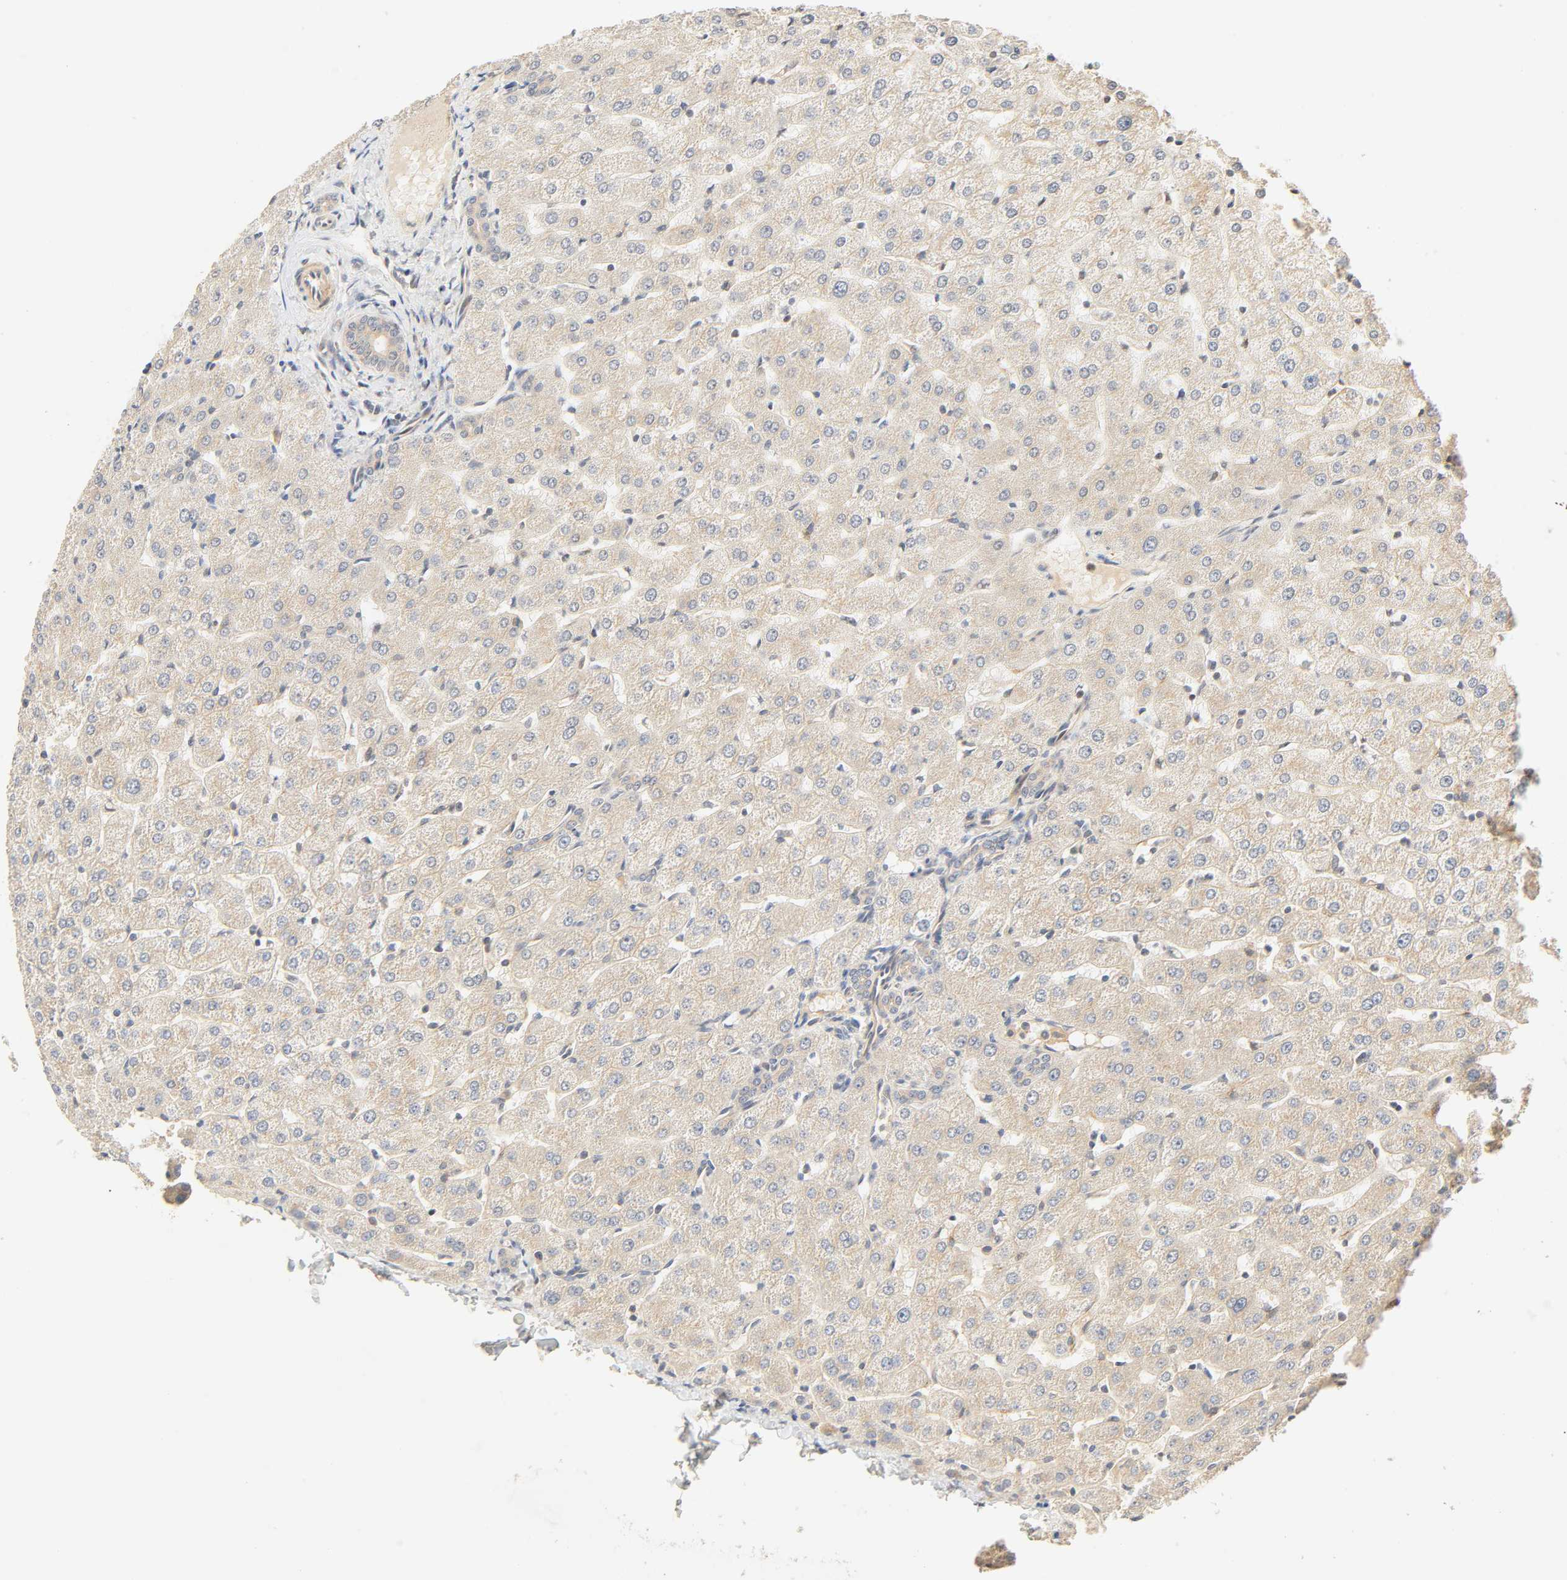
{"staining": {"intensity": "weak", "quantity": "25%-75%", "location": "cytoplasmic/membranous"}, "tissue": "liver", "cell_type": "Cholangiocytes", "image_type": "normal", "snomed": [{"axis": "morphology", "description": "Normal tissue, NOS"}, {"axis": "morphology", "description": "Fibrosis, NOS"}, {"axis": "topography", "description": "Liver"}], "caption": "Brown immunohistochemical staining in unremarkable human liver demonstrates weak cytoplasmic/membranous positivity in approximately 25%-75% of cholangiocytes. Nuclei are stained in blue.", "gene": "CACNA1G", "patient": {"sex": "female", "age": 29}}